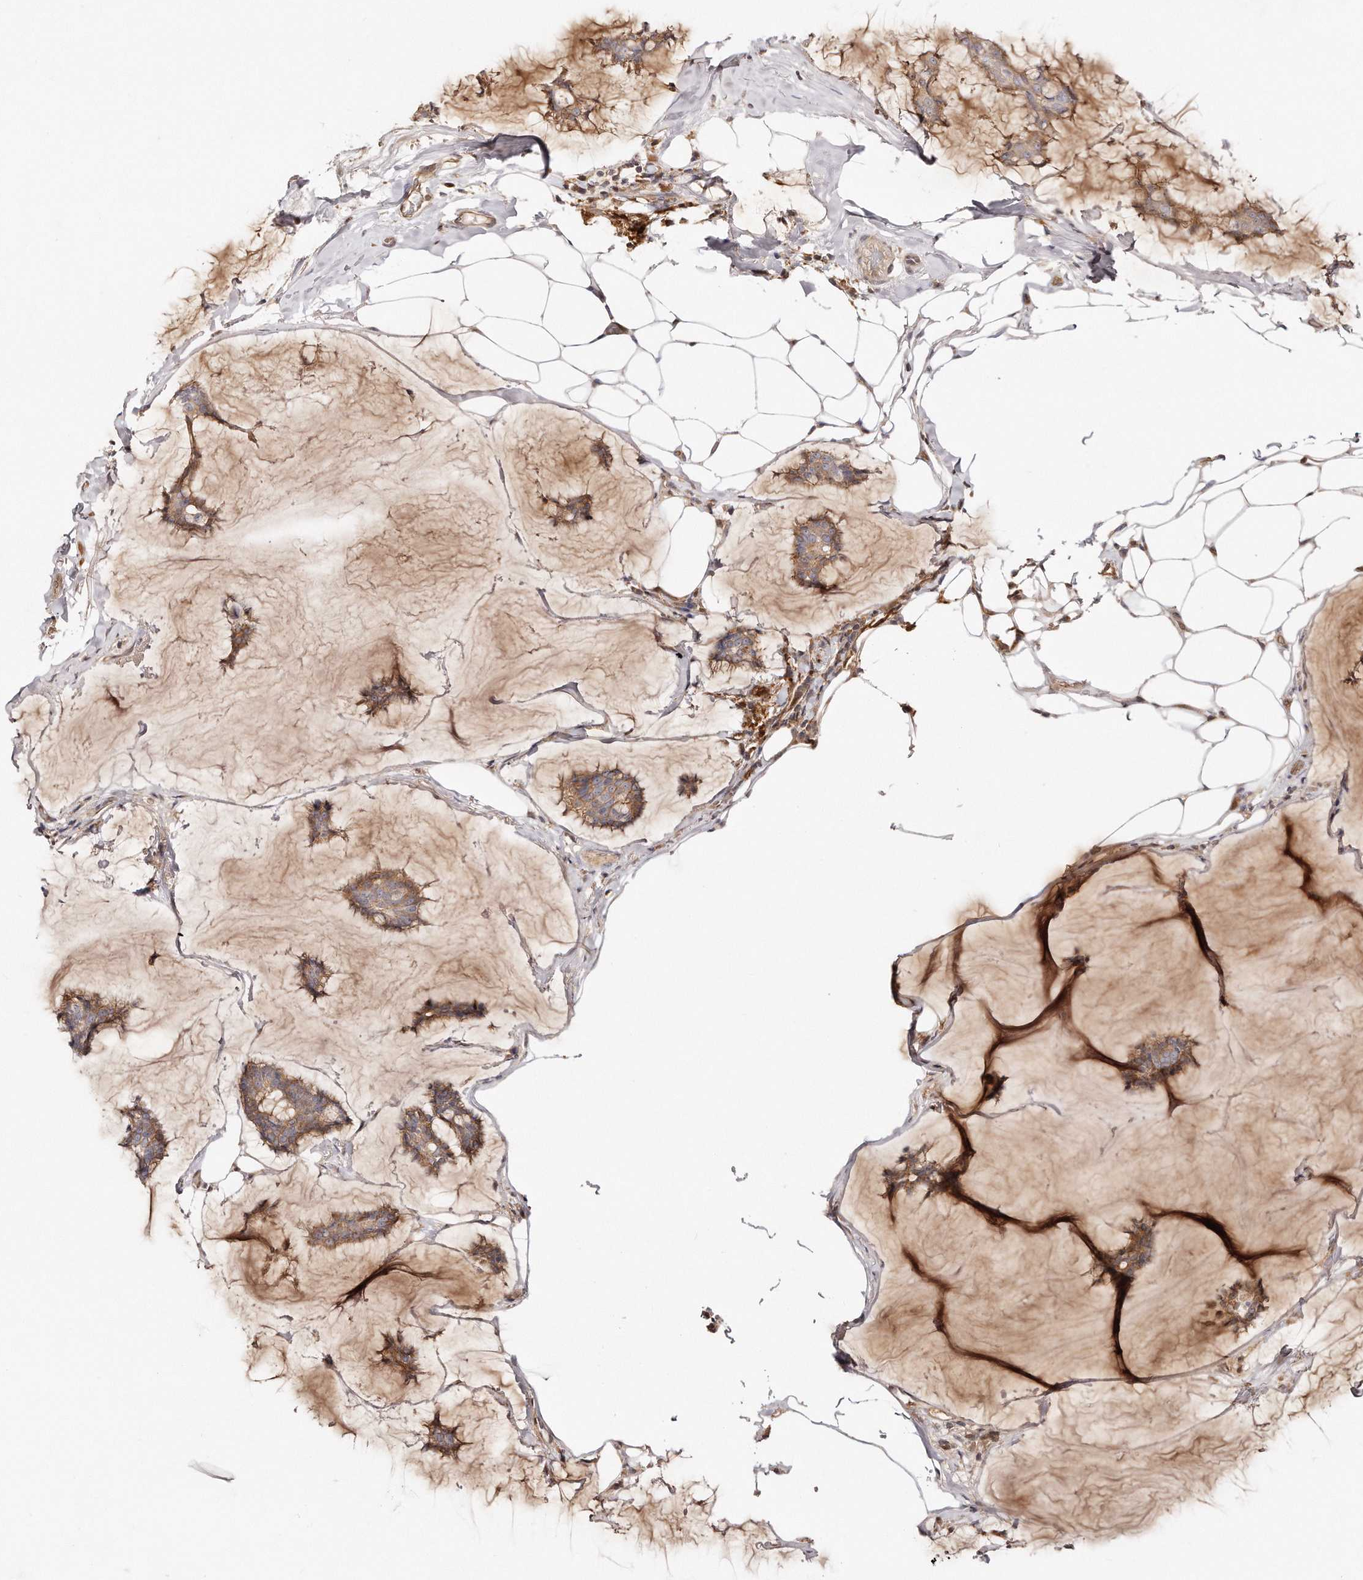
{"staining": {"intensity": "moderate", "quantity": ">75%", "location": "cytoplasmic/membranous"}, "tissue": "breast cancer", "cell_type": "Tumor cells", "image_type": "cancer", "snomed": [{"axis": "morphology", "description": "Duct carcinoma"}, {"axis": "topography", "description": "Breast"}], "caption": "Breast cancer (intraductal carcinoma) was stained to show a protein in brown. There is medium levels of moderate cytoplasmic/membranous expression in about >75% of tumor cells.", "gene": "GBP4", "patient": {"sex": "female", "age": 93}}